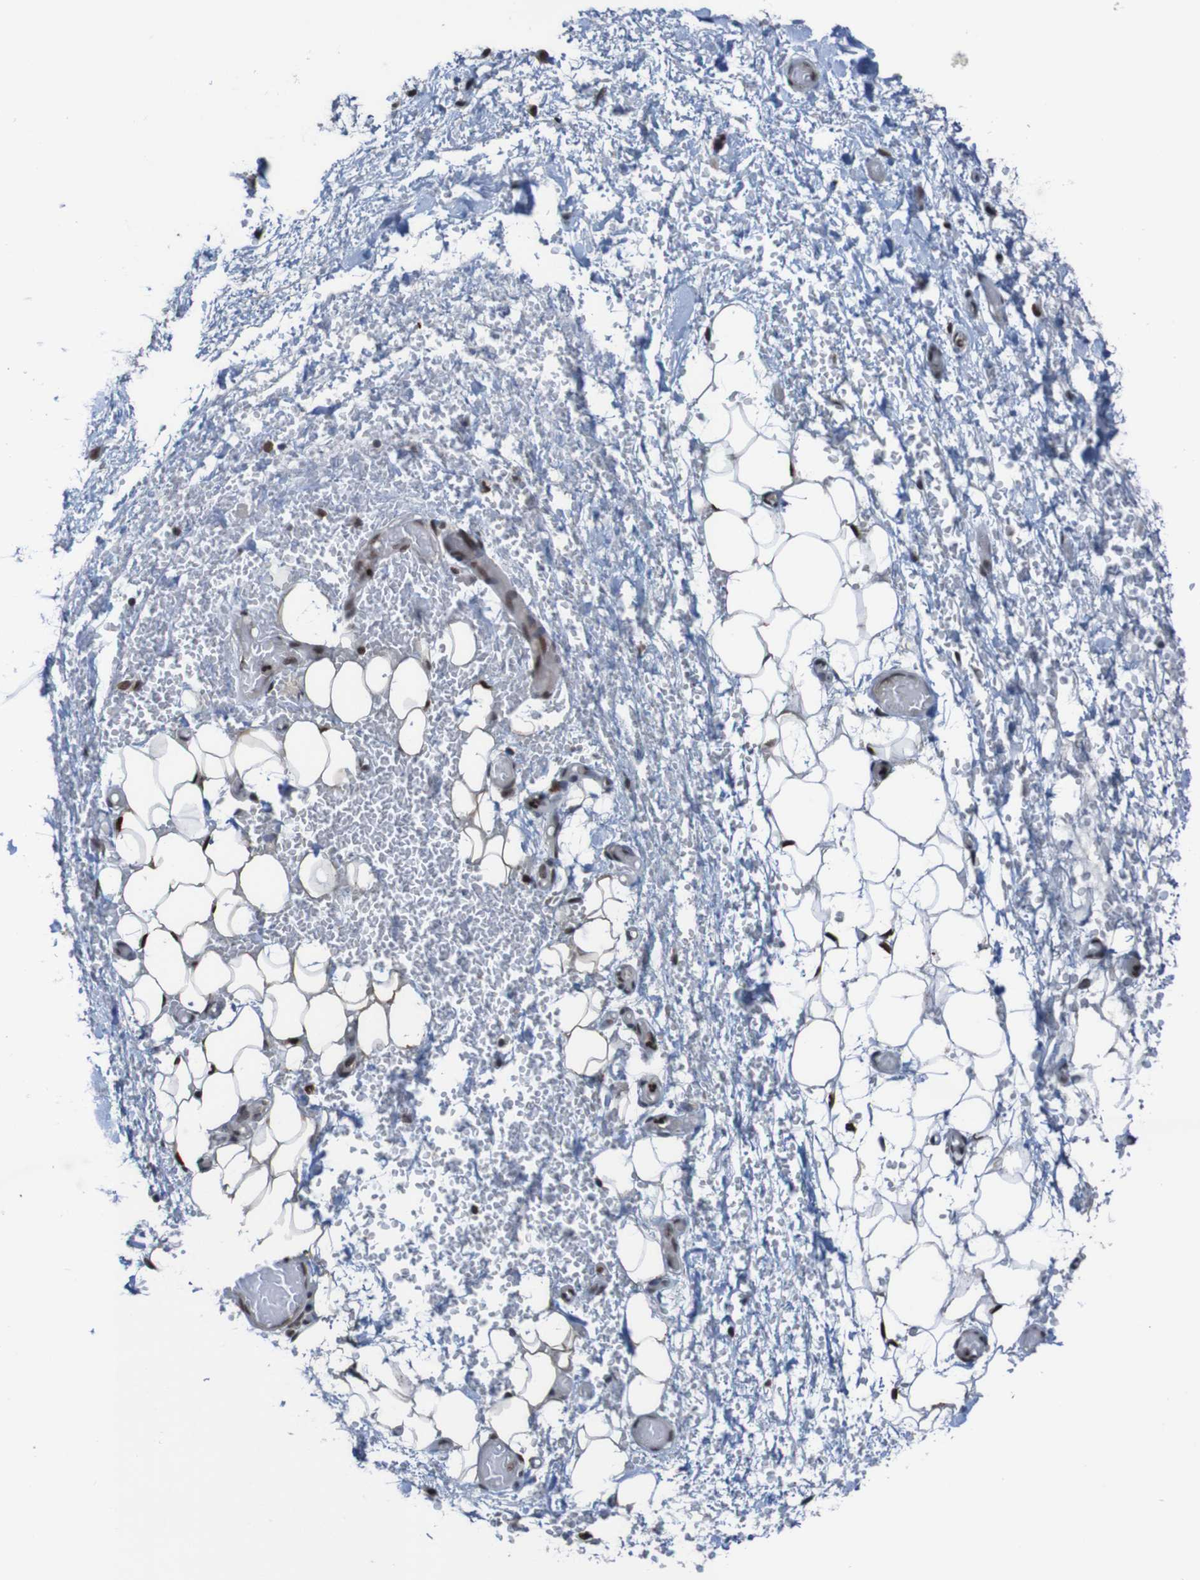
{"staining": {"intensity": "strong", "quantity": ">75%", "location": "nuclear"}, "tissue": "adipose tissue", "cell_type": "Adipocytes", "image_type": "normal", "snomed": [{"axis": "morphology", "description": "Normal tissue, NOS"}, {"axis": "morphology", "description": "Adenocarcinoma, NOS"}, {"axis": "topography", "description": "Esophagus"}], "caption": "Adipose tissue stained with DAB immunohistochemistry reveals high levels of strong nuclear expression in about >75% of adipocytes. (DAB = brown stain, brightfield microscopy at high magnification).", "gene": "PHF2", "patient": {"sex": "male", "age": 62}}